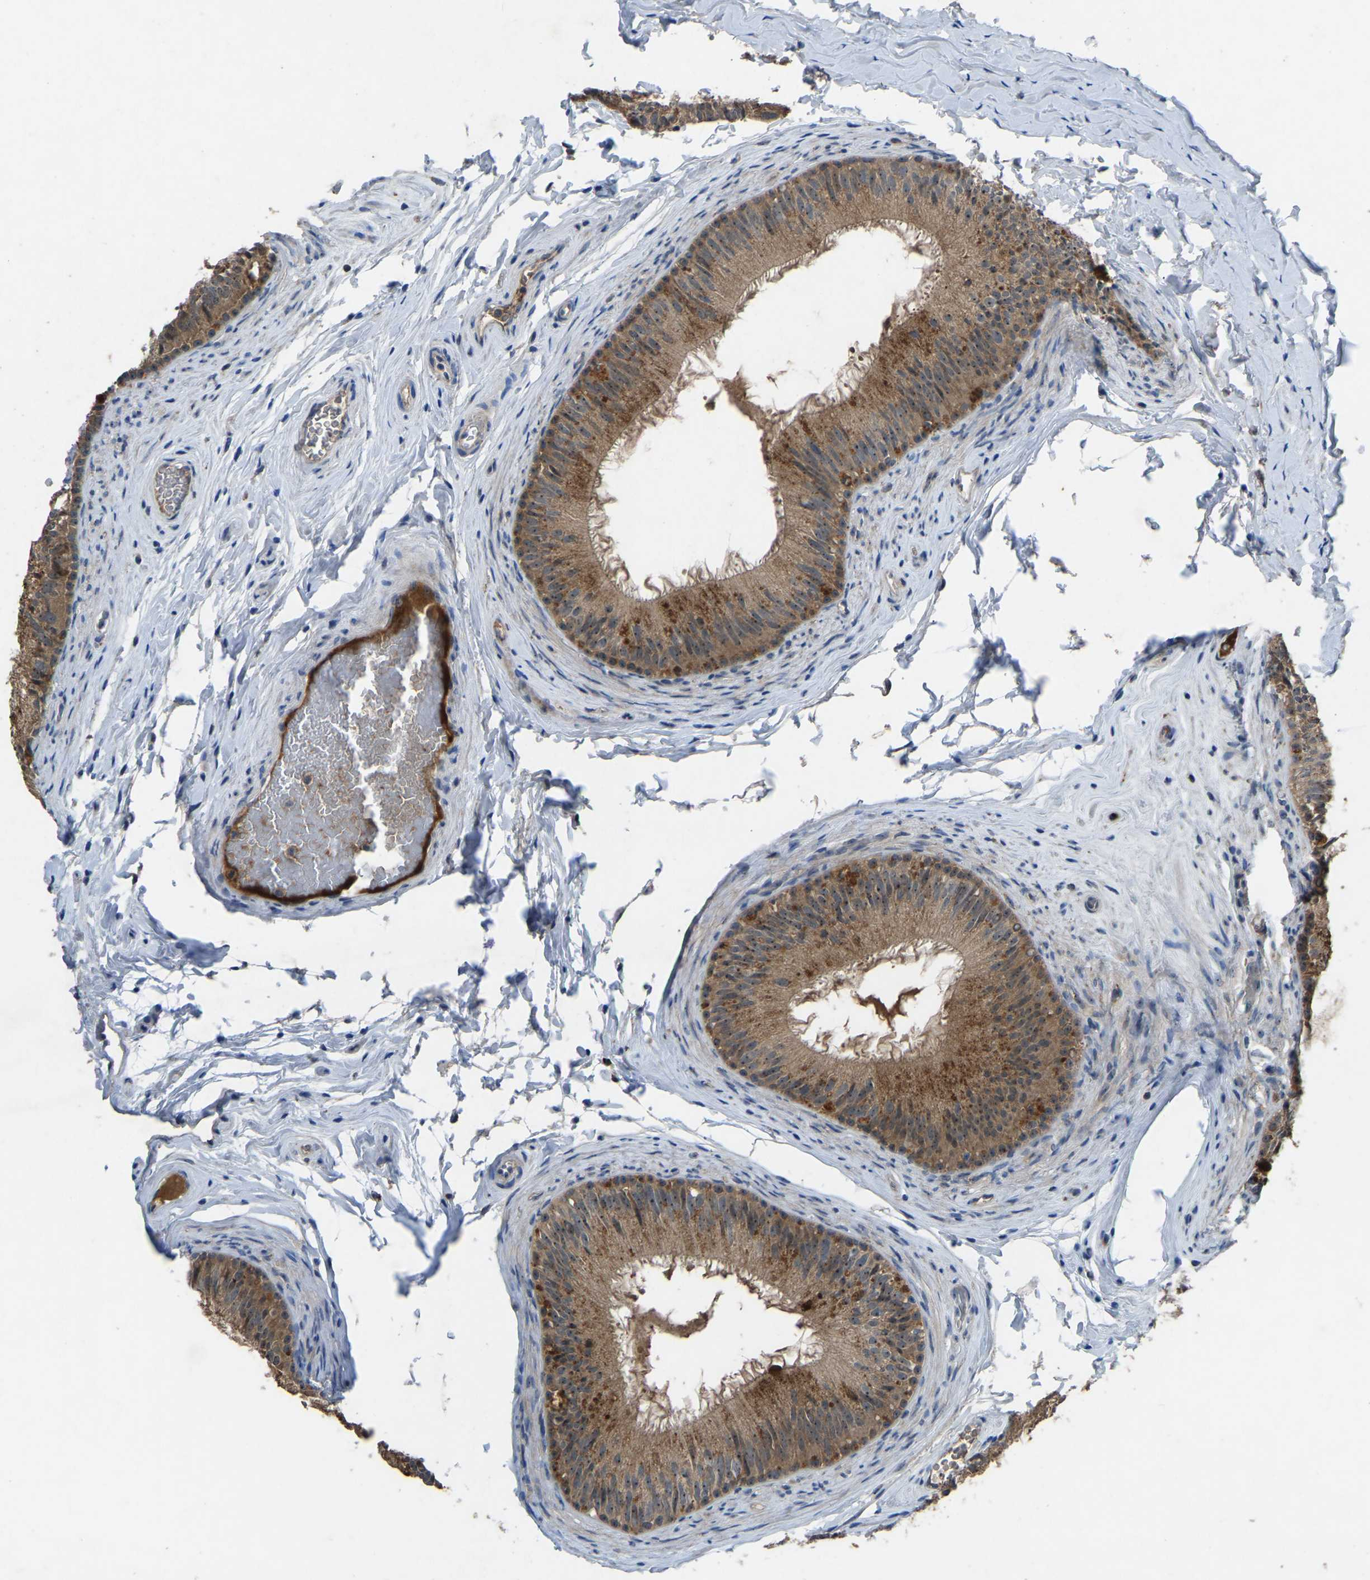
{"staining": {"intensity": "strong", "quantity": ">75%", "location": "cytoplasmic/membranous"}, "tissue": "epididymis", "cell_type": "Glandular cells", "image_type": "normal", "snomed": [{"axis": "morphology", "description": "Normal tissue, NOS"}, {"axis": "topography", "description": "Testis"}, {"axis": "topography", "description": "Epididymis"}], "caption": "Immunohistochemical staining of benign epididymis displays high levels of strong cytoplasmic/membranous staining in approximately >75% of glandular cells.", "gene": "FHIT", "patient": {"sex": "male", "age": 36}}